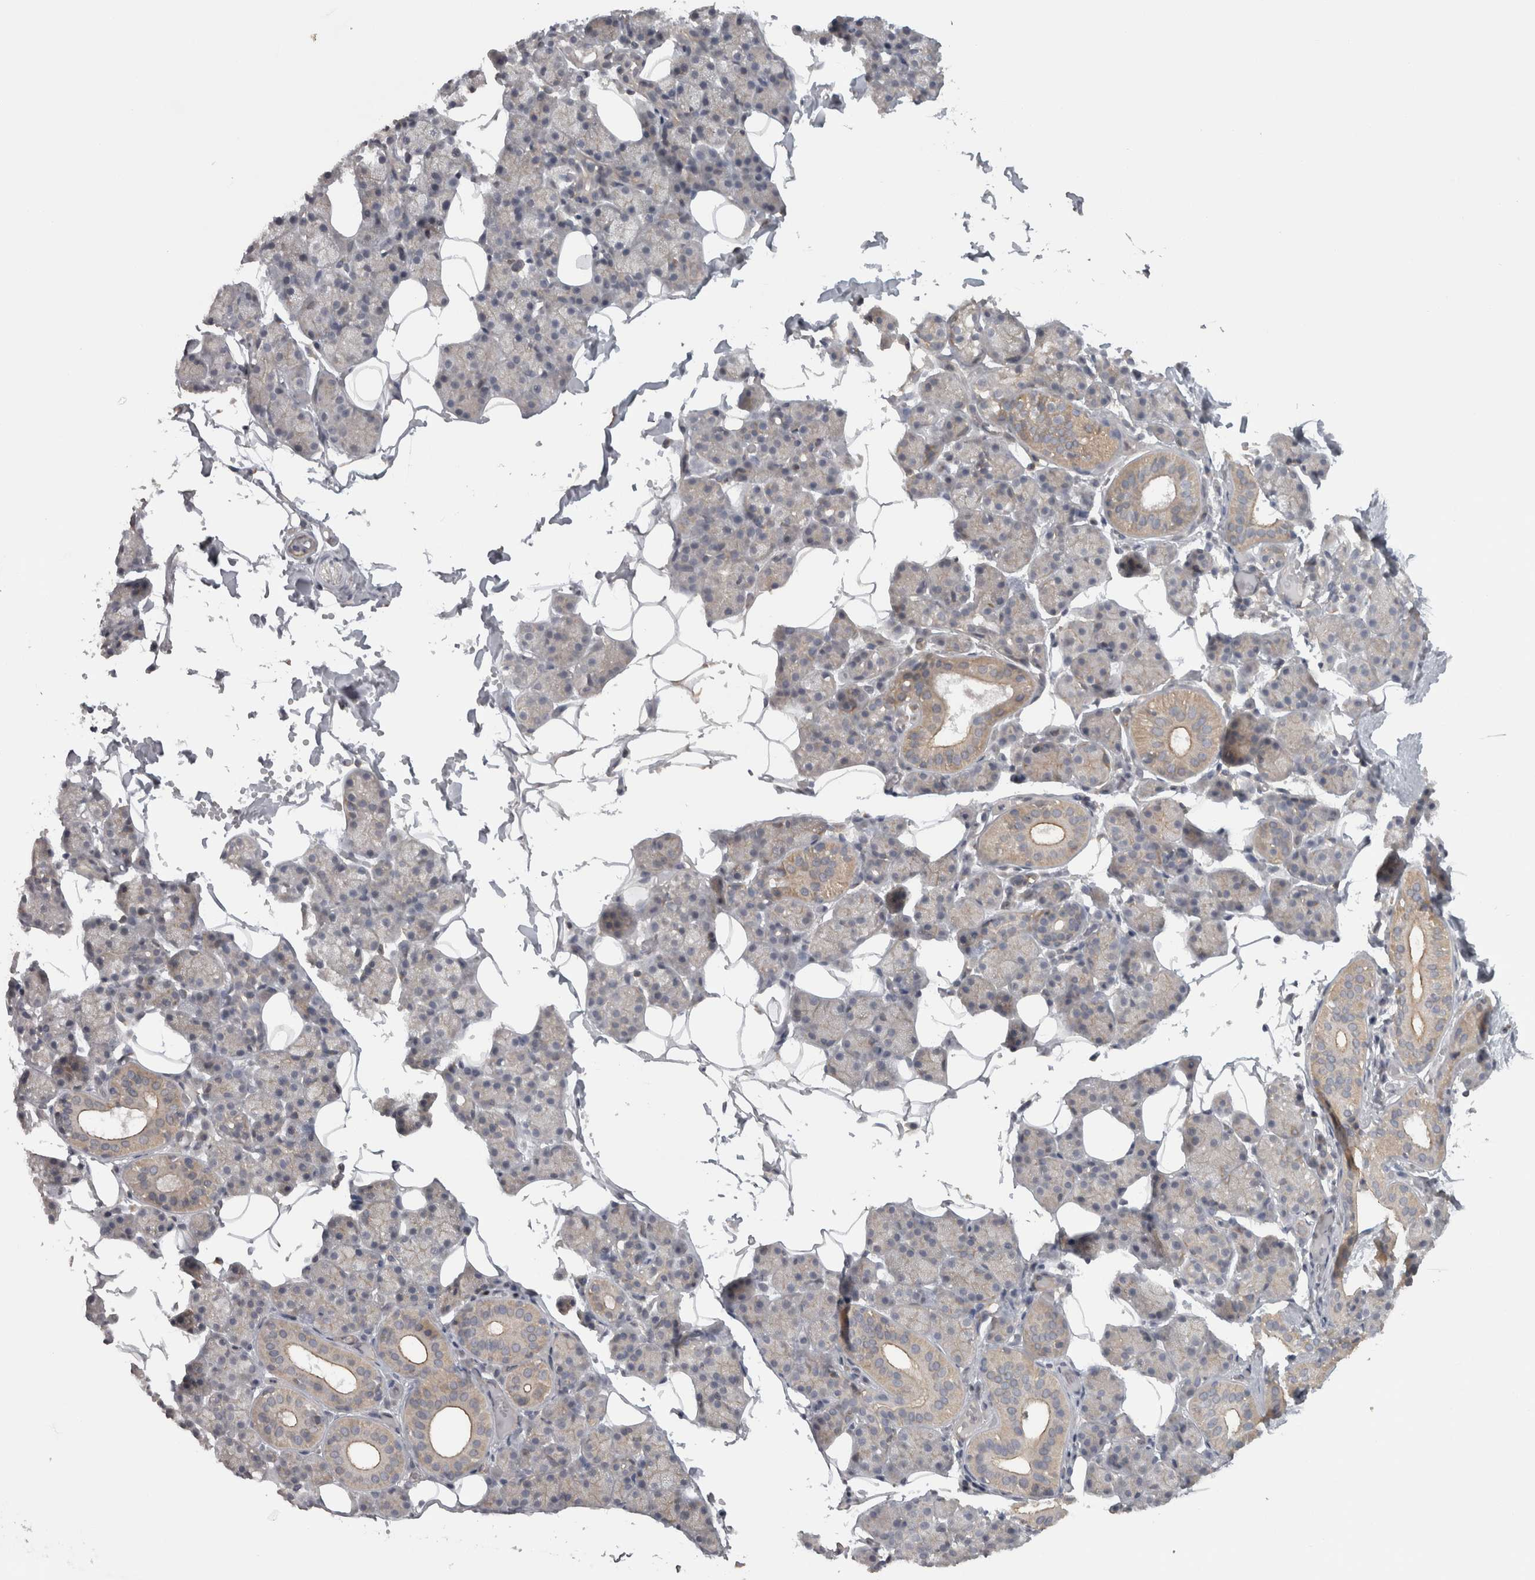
{"staining": {"intensity": "weak", "quantity": "<25%", "location": "cytoplasmic/membranous"}, "tissue": "salivary gland", "cell_type": "Glandular cells", "image_type": "normal", "snomed": [{"axis": "morphology", "description": "Normal tissue, NOS"}, {"axis": "topography", "description": "Salivary gland"}], "caption": "This is an immunohistochemistry histopathology image of normal salivary gland. There is no positivity in glandular cells.", "gene": "PPP1R12B", "patient": {"sex": "female", "age": 33}}